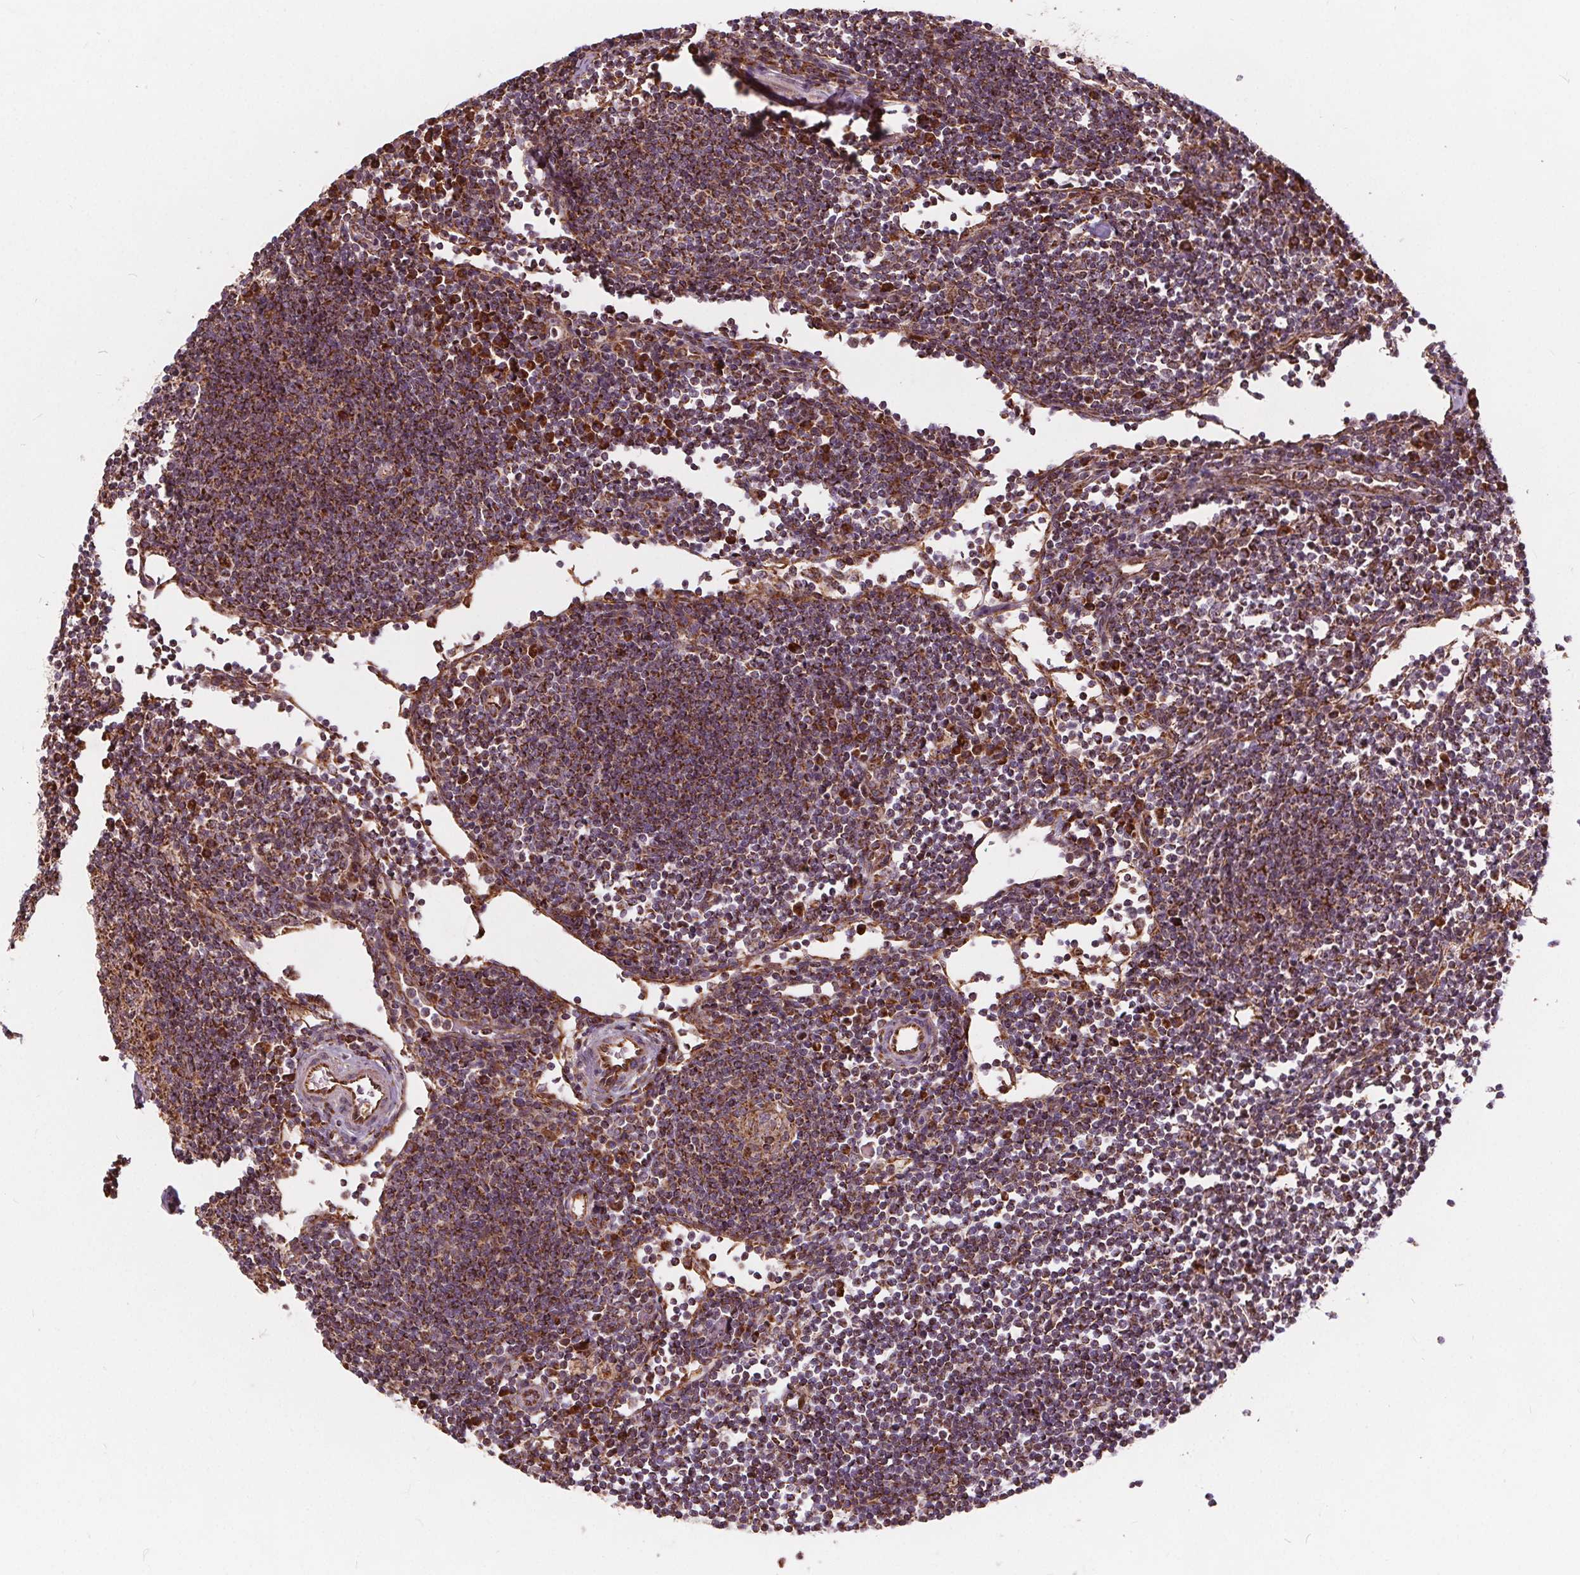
{"staining": {"intensity": "moderate", "quantity": ">75%", "location": "cytoplasmic/membranous"}, "tissue": "lymph node", "cell_type": "Germinal center cells", "image_type": "normal", "snomed": [{"axis": "morphology", "description": "Normal tissue, NOS"}, {"axis": "topography", "description": "Lymph node"}], "caption": "Immunohistochemical staining of benign human lymph node exhibits medium levels of moderate cytoplasmic/membranous staining in approximately >75% of germinal center cells.", "gene": "PLSCR3", "patient": {"sex": "male", "age": 67}}